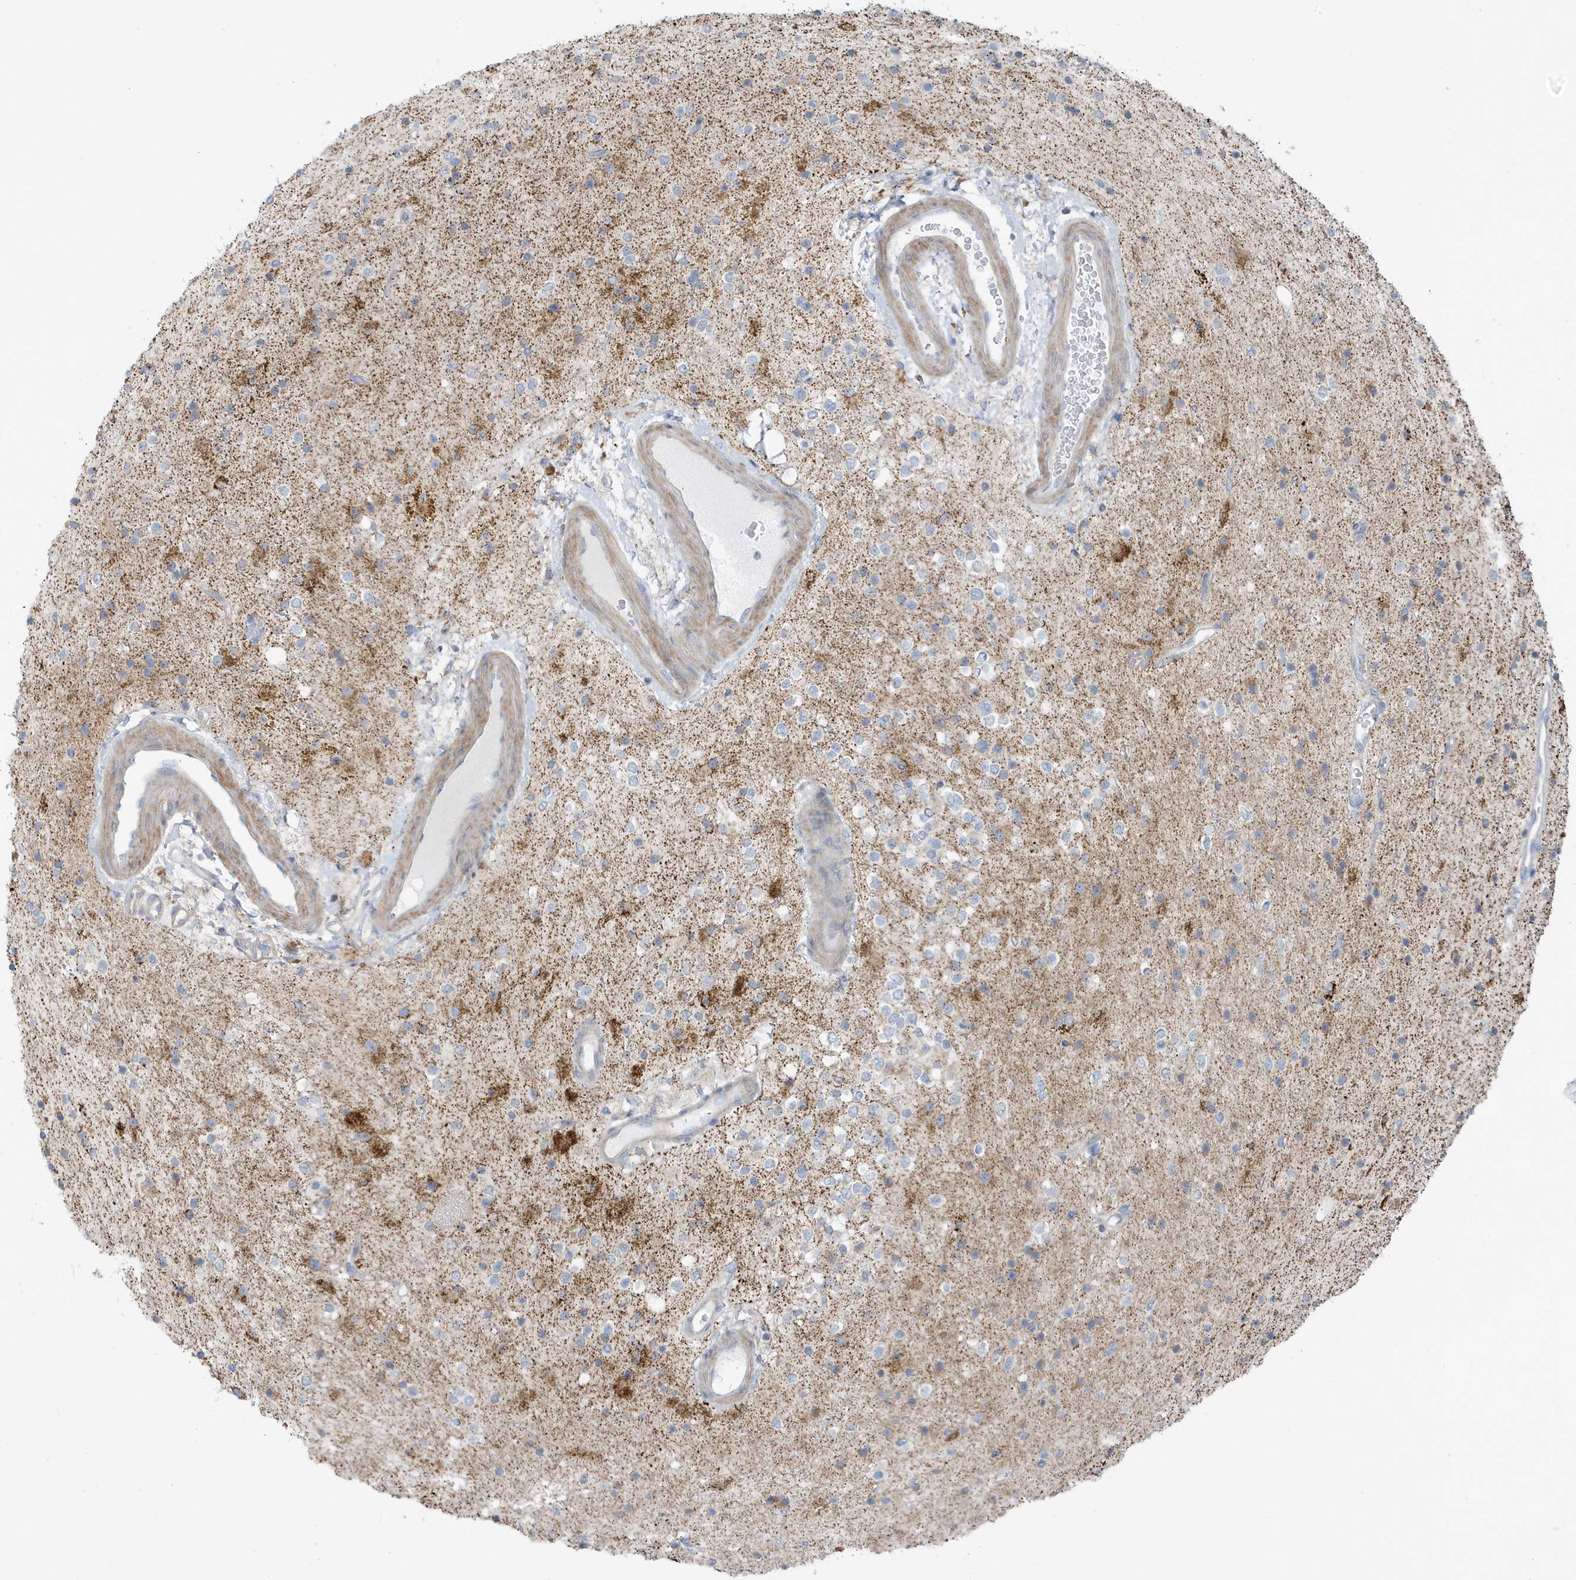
{"staining": {"intensity": "moderate", "quantity": "<25%", "location": "cytoplasmic/membranous"}, "tissue": "glioma", "cell_type": "Tumor cells", "image_type": "cancer", "snomed": [{"axis": "morphology", "description": "Glioma, malignant, High grade"}, {"axis": "topography", "description": "Brain"}], "caption": "Protein staining shows moderate cytoplasmic/membranous staining in approximately <25% of tumor cells in glioma. The staining is performed using DAB brown chromogen to label protein expression. The nuclei are counter-stained blue using hematoxylin.", "gene": "ATP13A5", "patient": {"sex": "male", "age": 34}}